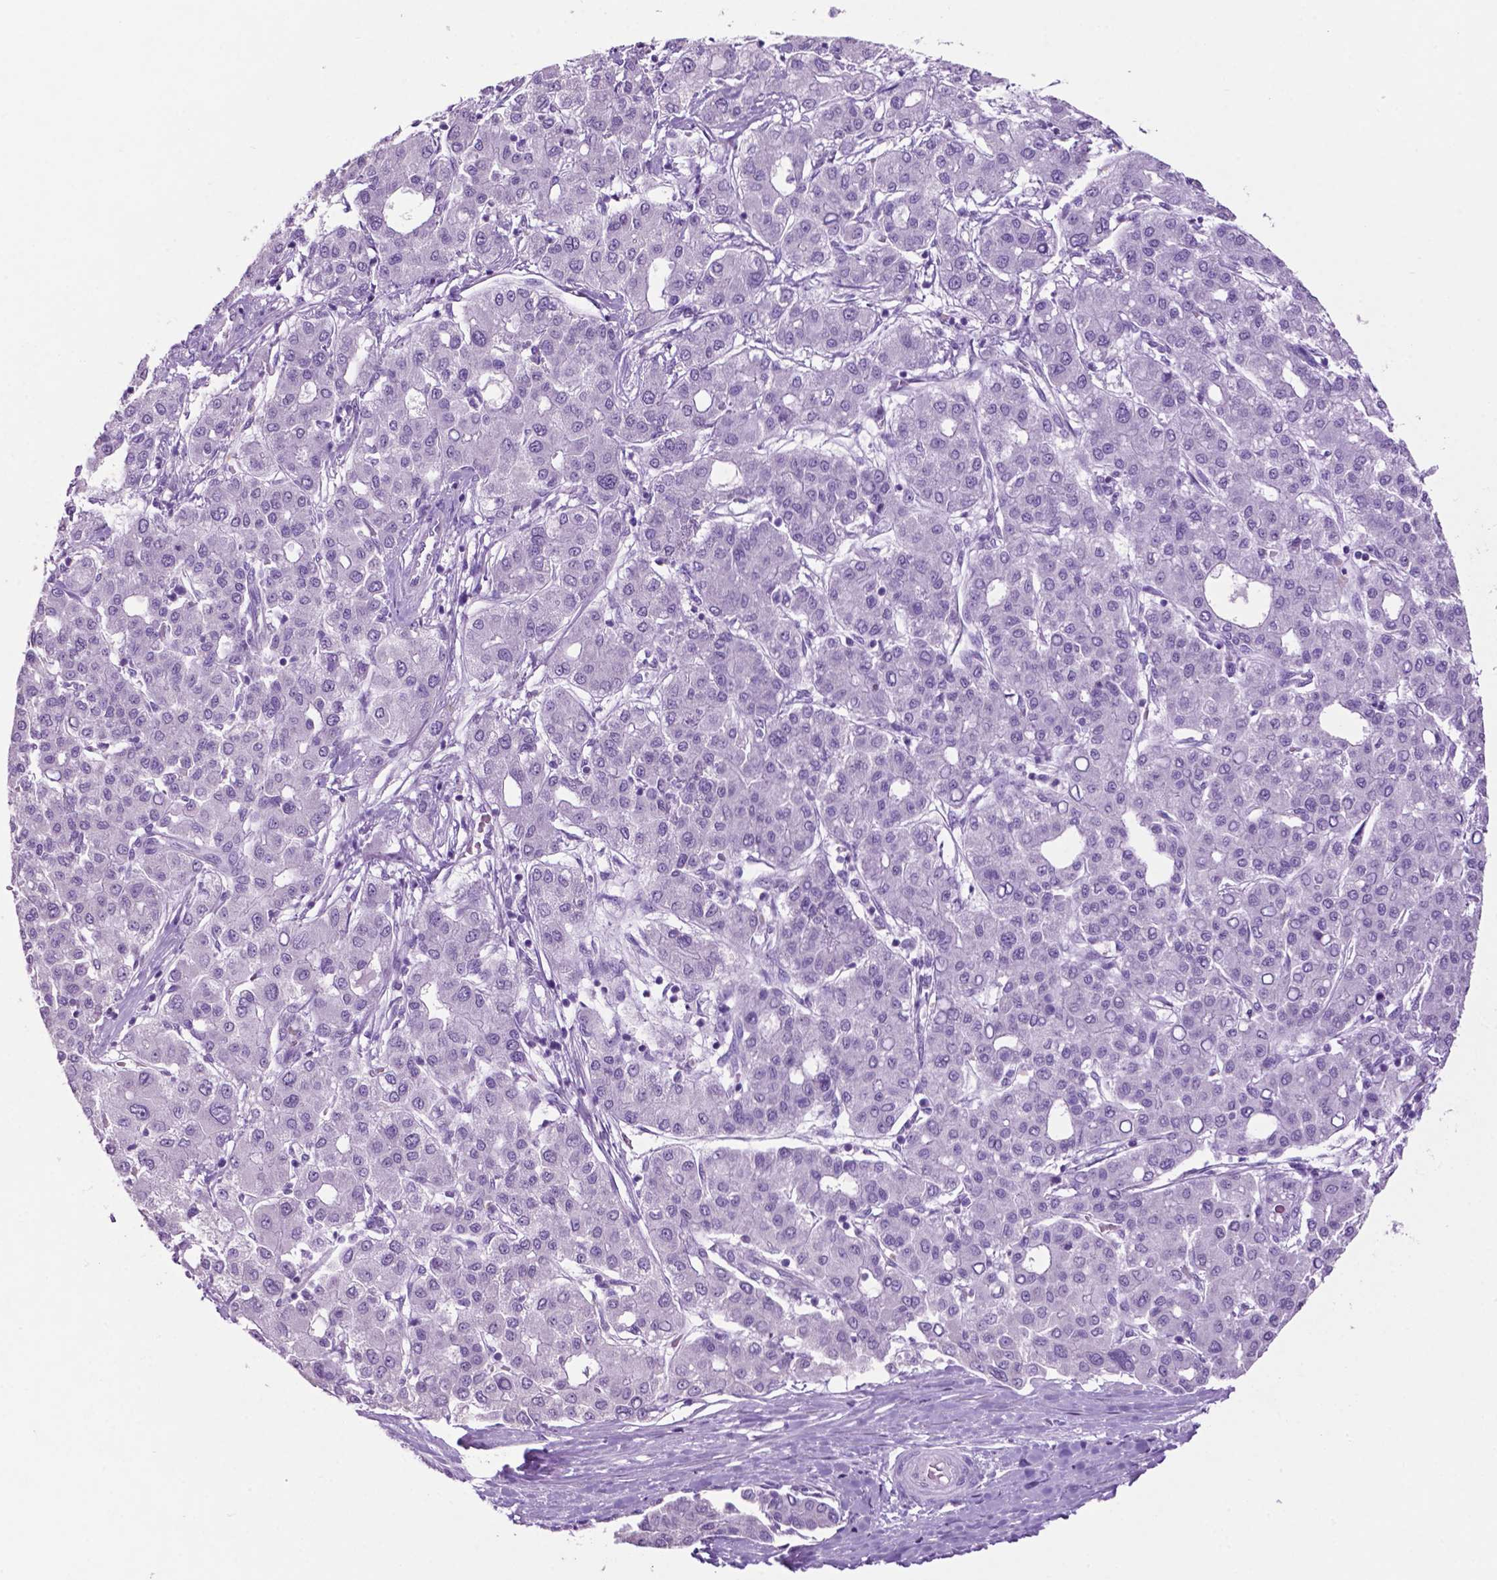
{"staining": {"intensity": "negative", "quantity": "none", "location": "none"}, "tissue": "liver cancer", "cell_type": "Tumor cells", "image_type": "cancer", "snomed": [{"axis": "morphology", "description": "Carcinoma, Hepatocellular, NOS"}, {"axis": "topography", "description": "Liver"}], "caption": "There is no significant expression in tumor cells of hepatocellular carcinoma (liver).", "gene": "PHGR1", "patient": {"sex": "male", "age": 65}}